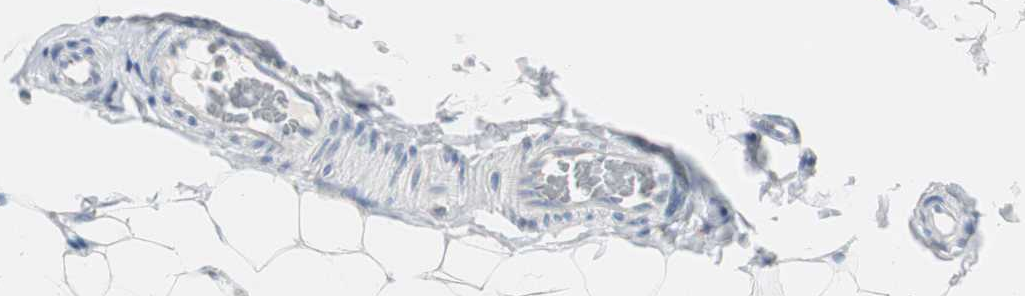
{"staining": {"intensity": "negative", "quantity": "none", "location": "none"}, "tissue": "adipose tissue", "cell_type": "Adipocytes", "image_type": "normal", "snomed": [{"axis": "morphology", "description": "Normal tissue, NOS"}, {"axis": "topography", "description": "Soft tissue"}], "caption": "Immunohistochemistry (IHC) micrograph of normal adipose tissue: human adipose tissue stained with DAB (3,3'-diaminobenzidine) exhibits no significant protein staining in adipocytes.", "gene": "FBP1", "patient": {"sex": "male", "age": 26}}